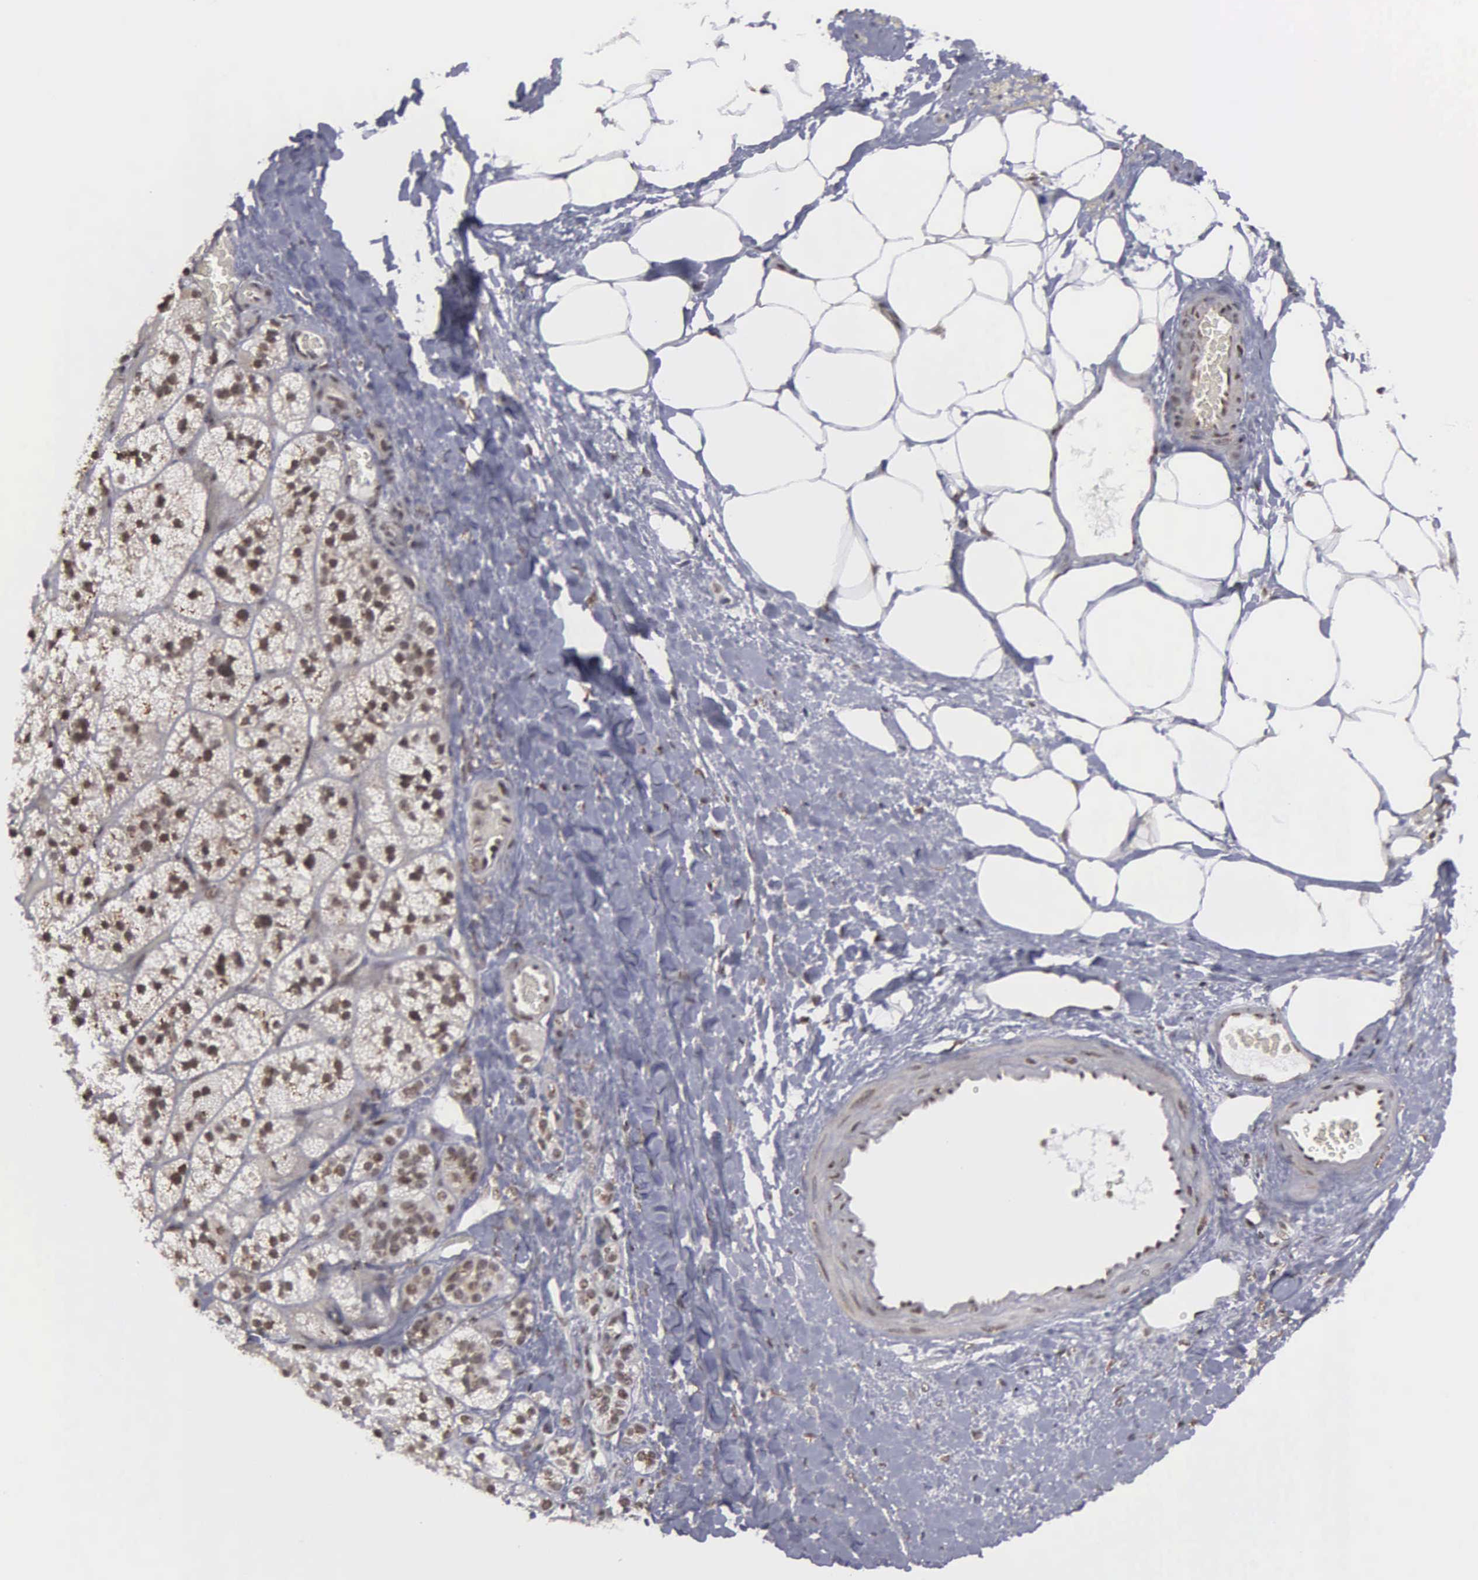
{"staining": {"intensity": "strong", "quantity": ">75%", "location": "cytoplasmic/membranous,nuclear"}, "tissue": "adrenal gland", "cell_type": "Glandular cells", "image_type": "normal", "snomed": [{"axis": "morphology", "description": "Normal tissue, NOS"}, {"axis": "topography", "description": "Adrenal gland"}], "caption": "Glandular cells reveal strong cytoplasmic/membranous,nuclear staining in about >75% of cells in unremarkable adrenal gland.", "gene": "GTF2A1", "patient": {"sex": "male", "age": 57}}